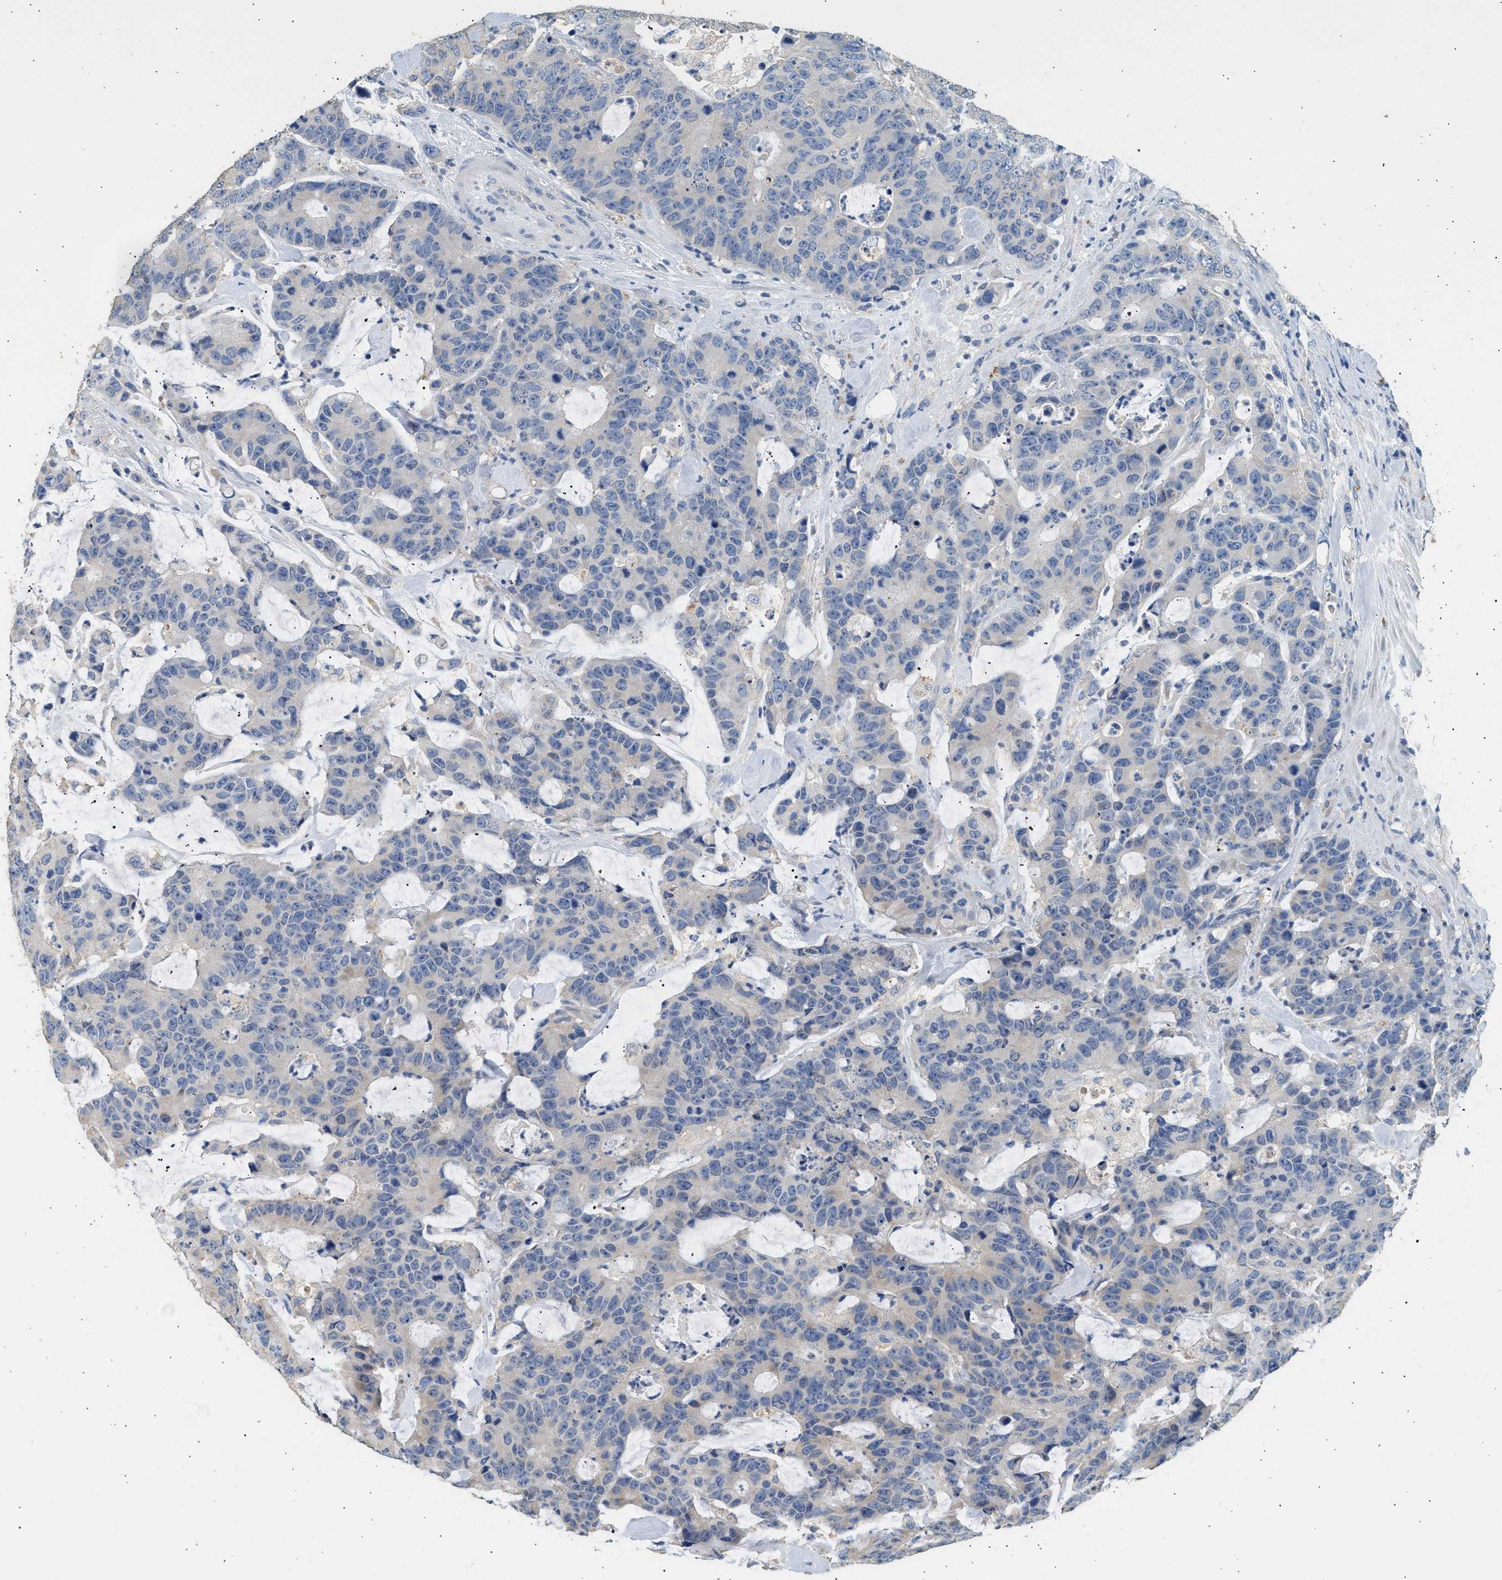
{"staining": {"intensity": "weak", "quantity": "<25%", "location": "cytoplasmic/membranous"}, "tissue": "colorectal cancer", "cell_type": "Tumor cells", "image_type": "cancer", "snomed": [{"axis": "morphology", "description": "Adenocarcinoma, NOS"}, {"axis": "topography", "description": "Colon"}], "caption": "Tumor cells are negative for protein expression in human colorectal cancer (adenocarcinoma).", "gene": "WDR31", "patient": {"sex": "female", "age": 86}}